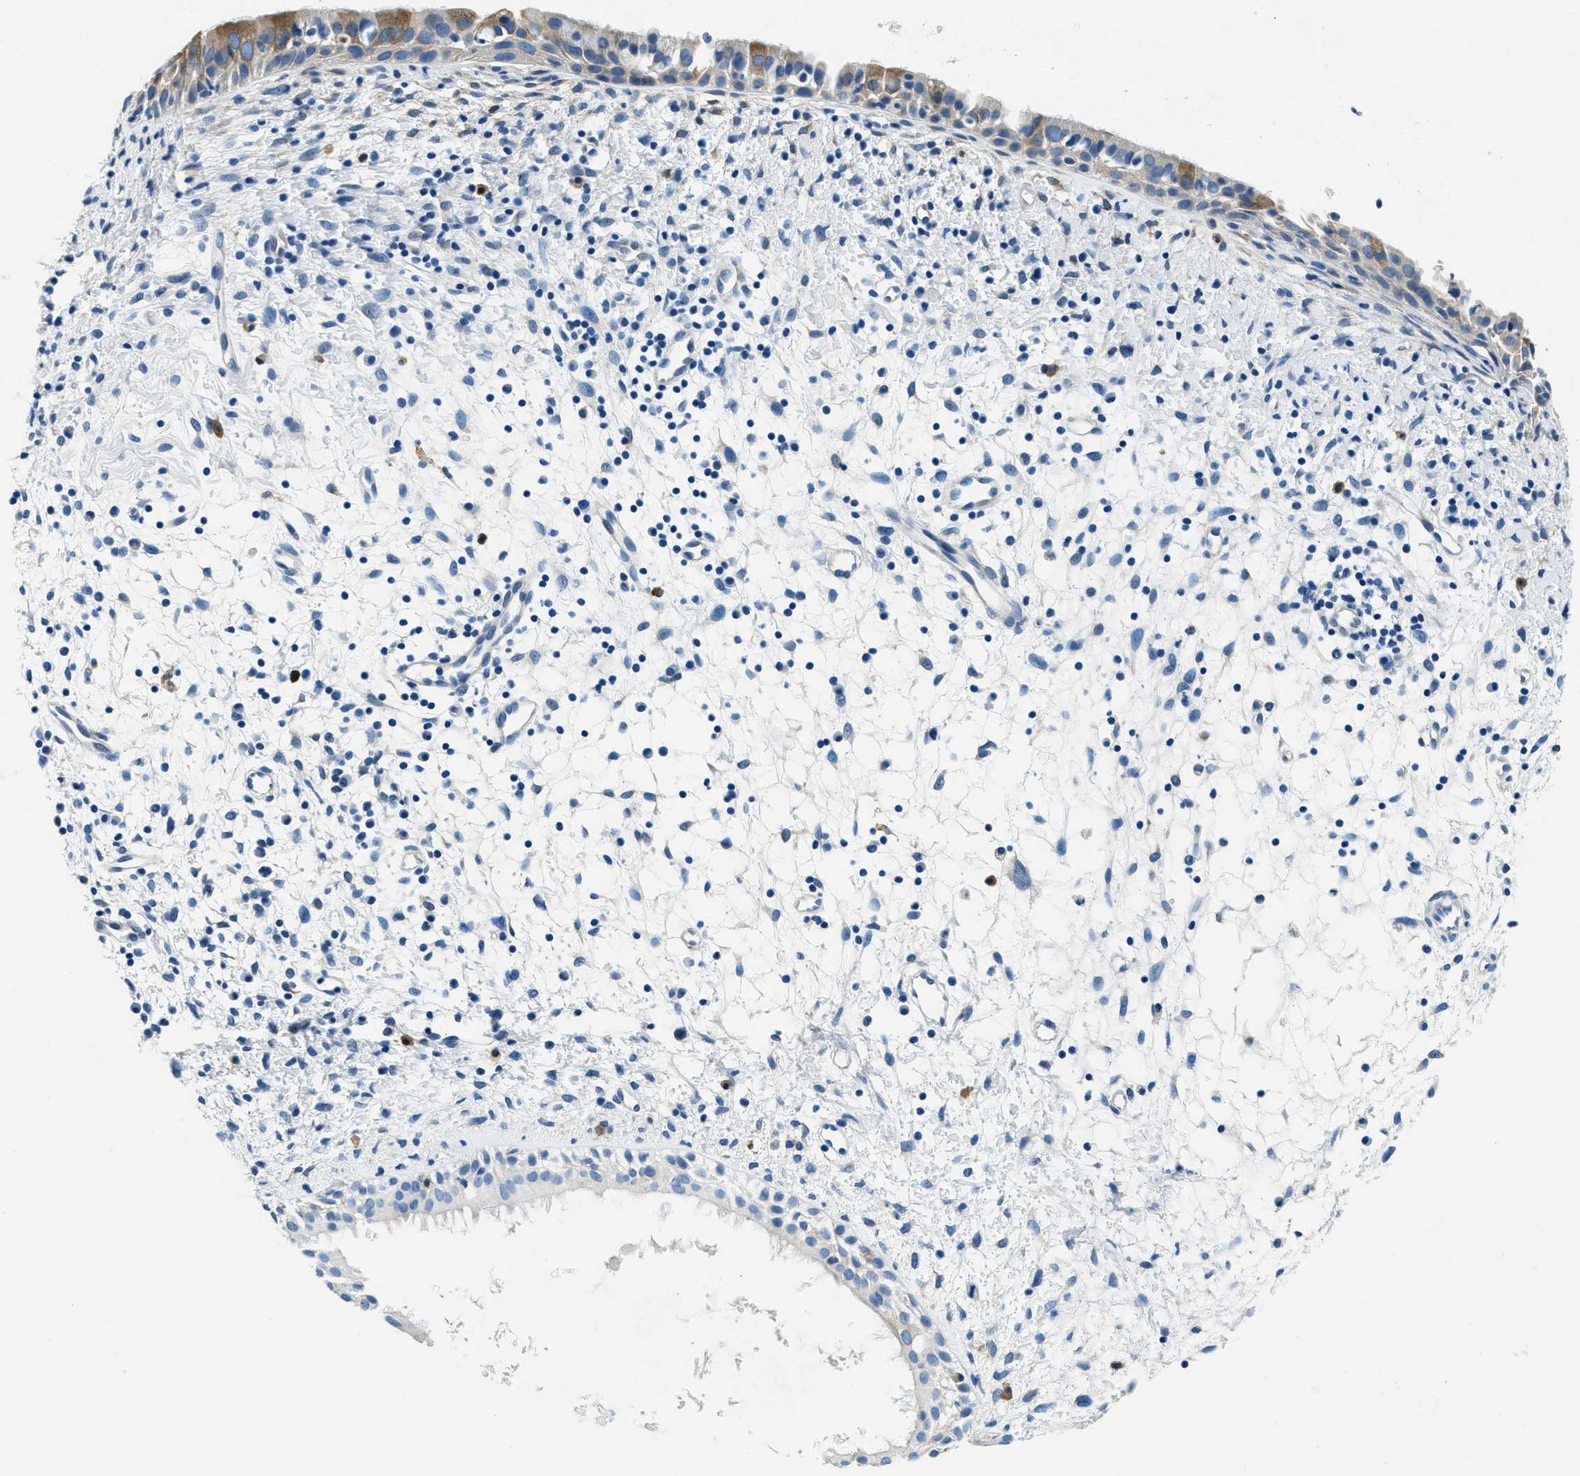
{"staining": {"intensity": "moderate", "quantity": "<25%", "location": "cytoplasmic/membranous"}, "tissue": "nasopharynx", "cell_type": "Respiratory epithelial cells", "image_type": "normal", "snomed": [{"axis": "morphology", "description": "Normal tissue, NOS"}, {"axis": "topography", "description": "Nasopharynx"}], "caption": "Respiratory epithelial cells show low levels of moderate cytoplasmic/membranous staining in approximately <25% of cells in benign human nasopharynx. (DAB = brown stain, brightfield microscopy at high magnification).", "gene": "UBAC2", "patient": {"sex": "male", "age": 22}}